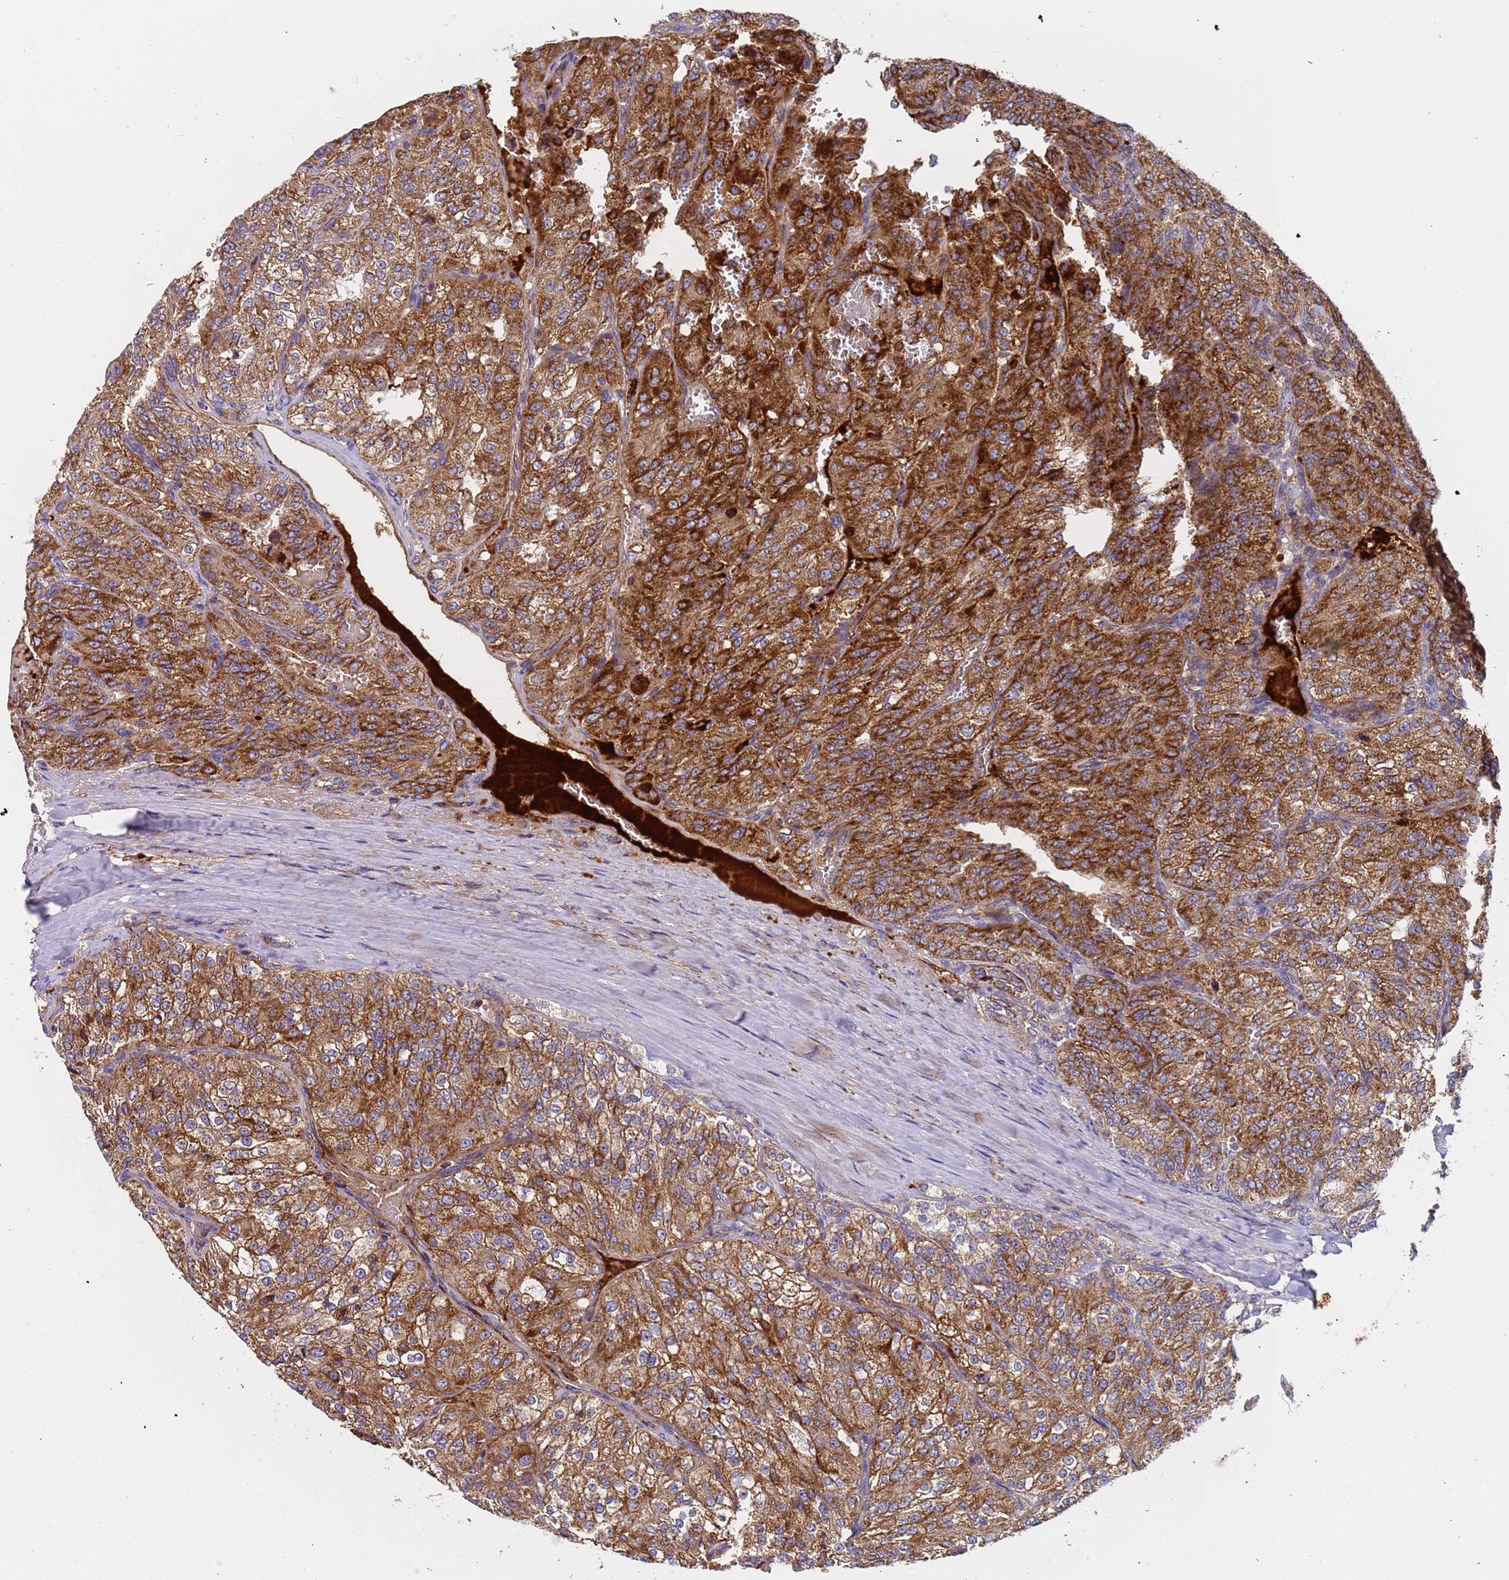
{"staining": {"intensity": "strong", "quantity": ">75%", "location": "cytoplasmic/membranous"}, "tissue": "renal cancer", "cell_type": "Tumor cells", "image_type": "cancer", "snomed": [{"axis": "morphology", "description": "Adenocarcinoma, NOS"}, {"axis": "topography", "description": "Kidney"}], "caption": "There is high levels of strong cytoplasmic/membranous staining in tumor cells of adenocarcinoma (renal), as demonstrated by immunohistochemical staining (brown color).", "gene": "TMEM126A", "patient": {"sex": "female", "age": 63}}